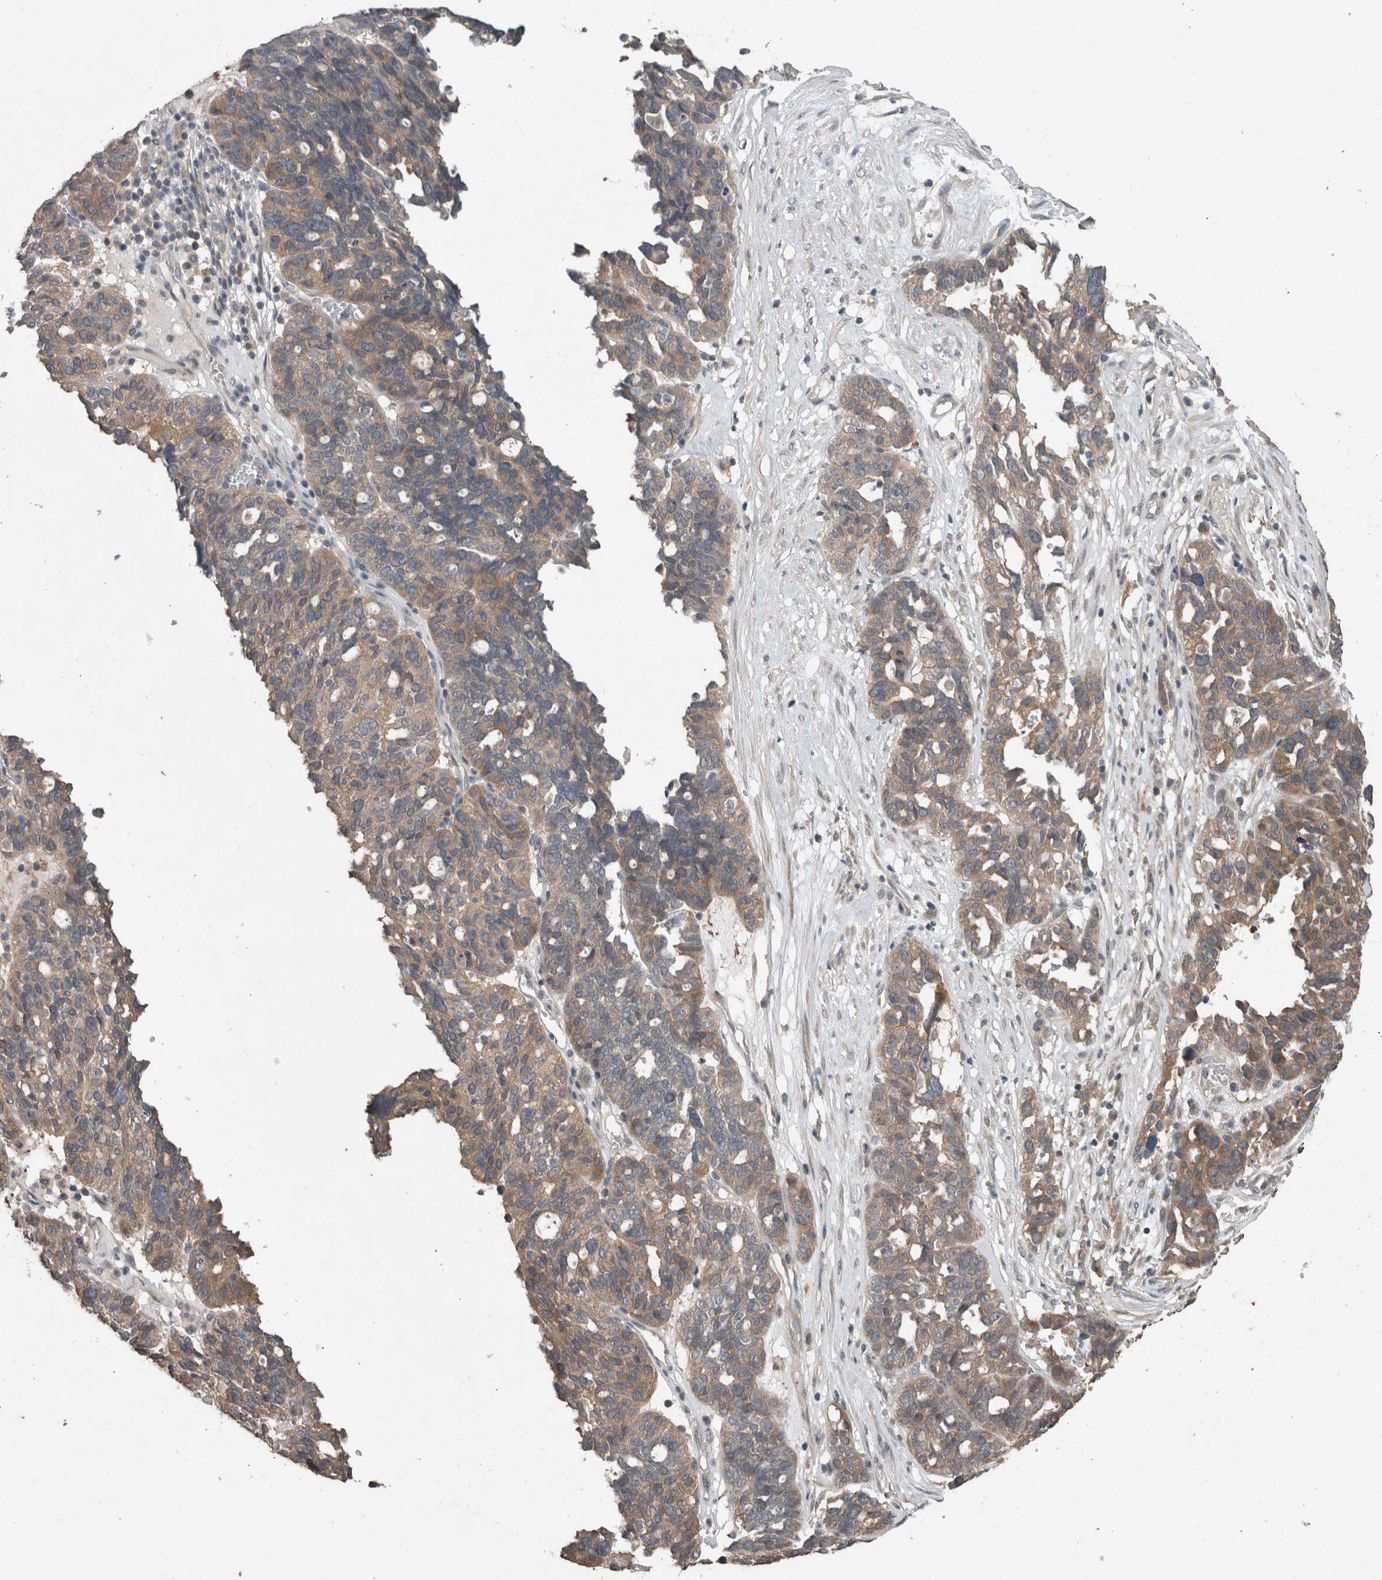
{"staining": {"intensity": "moderate", "quantity": "25%-75%", "location": "cytoplasmic/membranous"}, "tissue": "ovarian cancer", "cell_type": "Tumor cells", "image_type": "cancer", "snomed": [{"axis": "morphology", "description": "Cystadenocarcinoma, serous, NOS"}, {"axis": "topography", "description": "Ovary"}], "caption": "Immunohistochemical staining of serous cystadenocarcinoma (ovarian) demonstrates moderate cytoplasmic/membranous protein positivity in about 25%-75% of tumor cells.", "gene": "KNTC1", "patient": {"sex": "female", "age": 59}}